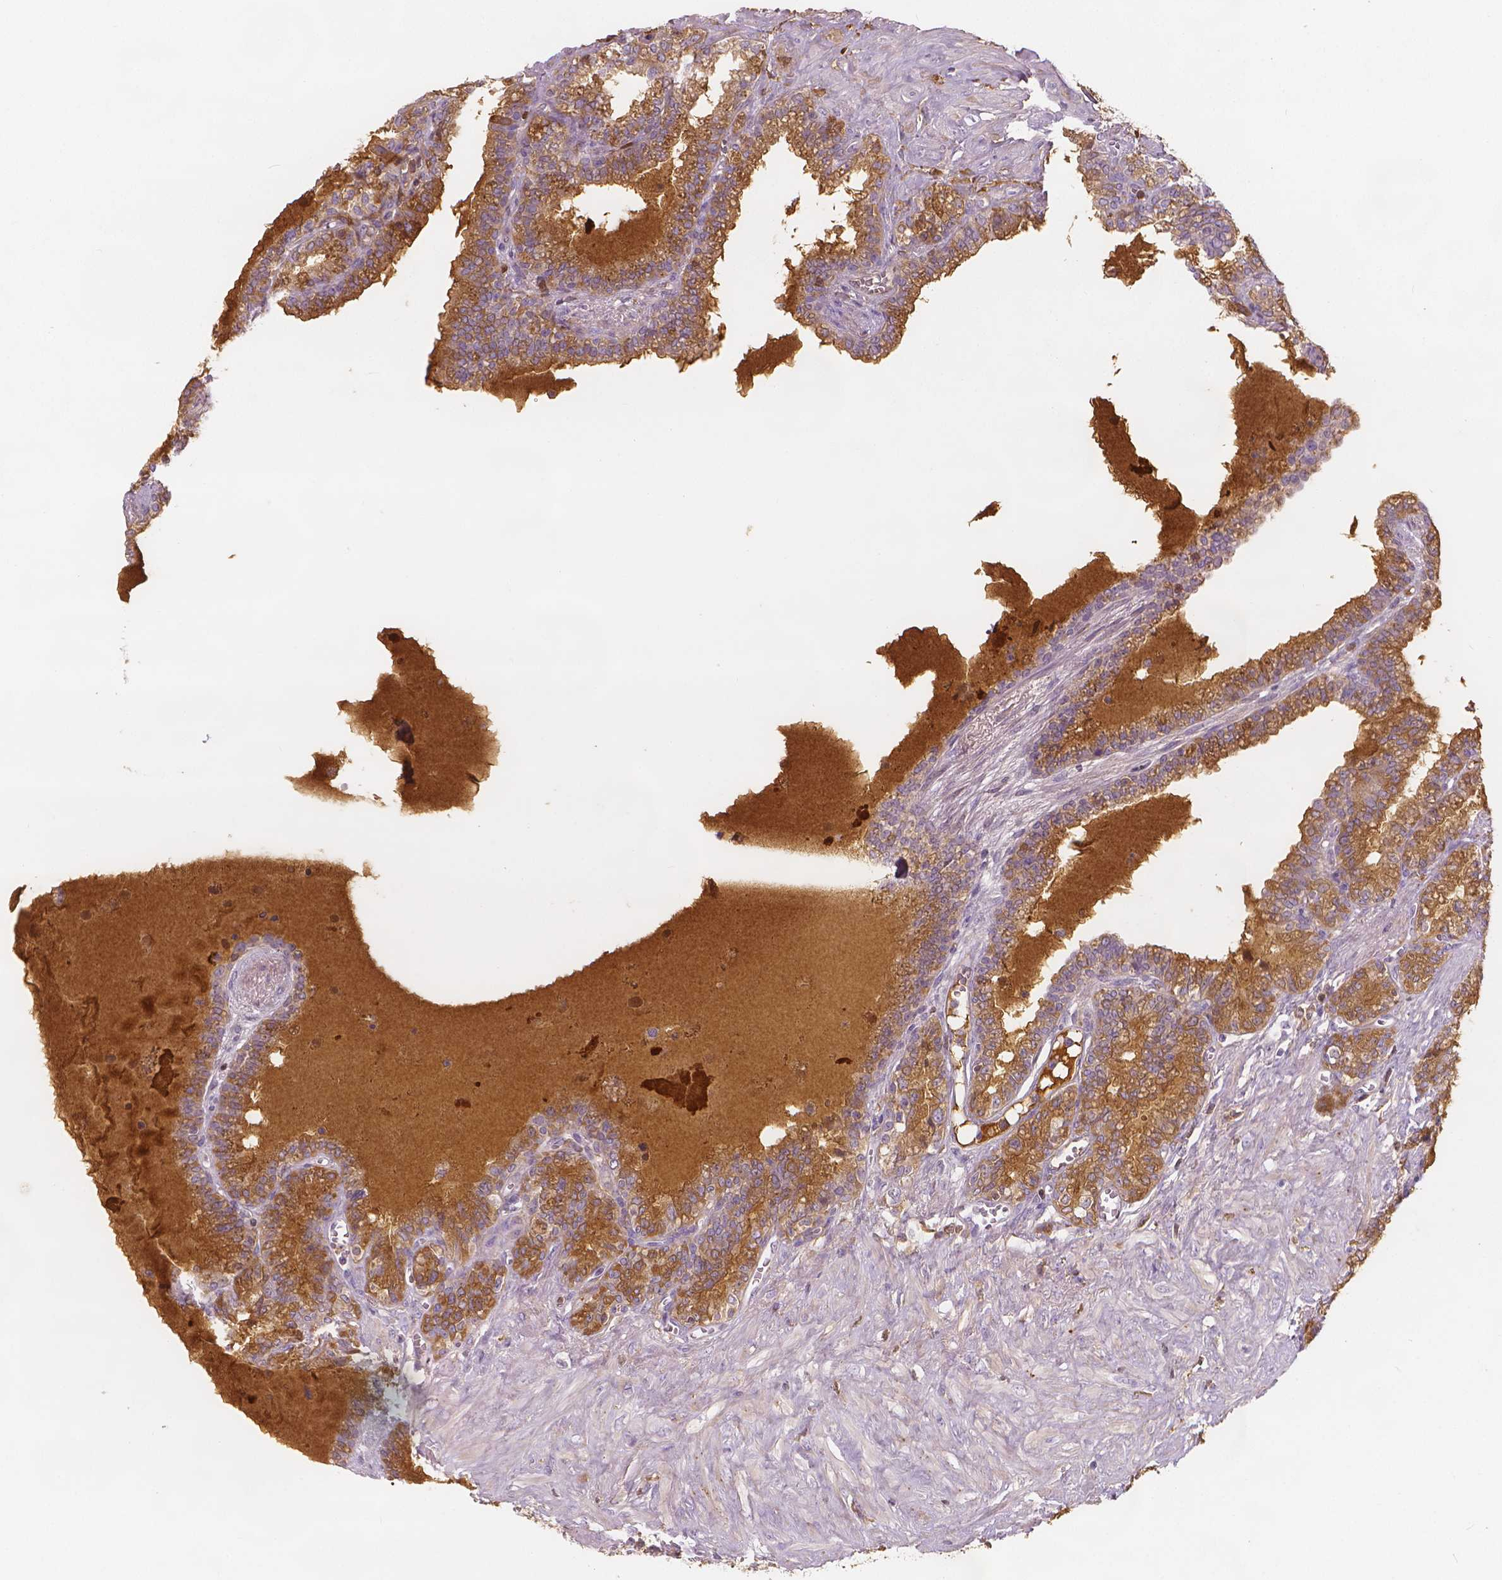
{"staining": {"intensity": "moderate", "quantity": "<25%", "location": "cytoplasmic/membranous"}, "tissue": "seminal vesicle", "cell_type": "Glandular cells", "image_type": "normal", "snomed": [{"axis": "morphology", "description": "Normal tissue, NOS"}, {"axis": "morphology", "description": "Urothelial carcinoma, NOS"}, {"axis": "topography", "description": "Urinary bladder"}, {"axis": "topography", "description": "Seminal veicle"}], "caption": "Human seminal vesicle stained with a protein marker shows moderate staining in glandular cells.", "gene": "APOA4", "patient": {"sex": "male", "age": 76}}